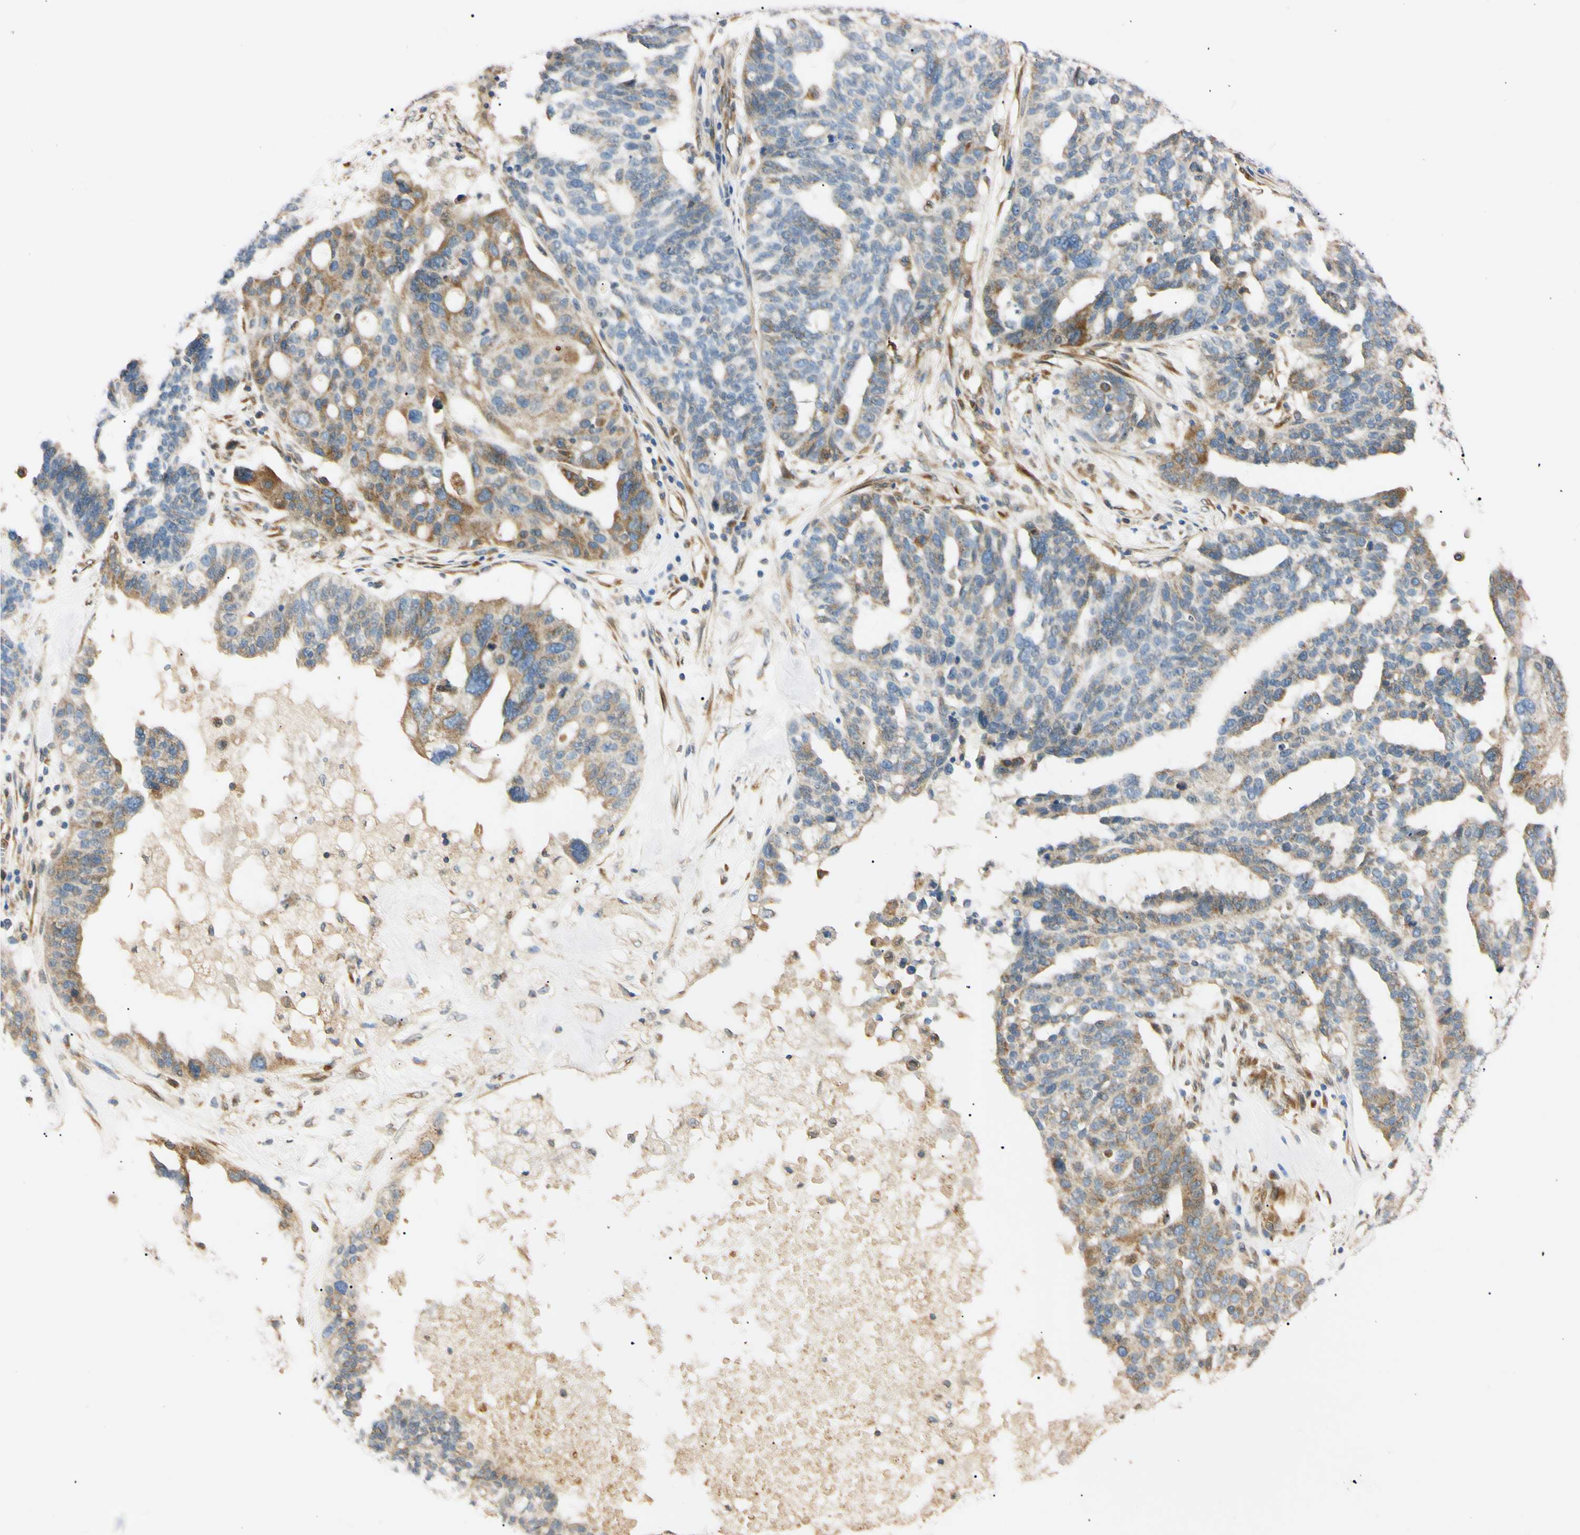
{"staining": {"intensity": "moderate", "quantity": "<25%", "location": "cytoplasmic/membranous"}, "tissue": "ovarian cancer", "cell_type": "Tumor cells", "image_type": "cancer", "snomed": [{"axis": "morphology", "description": "Cystadenocarcinoma, serous, NOS"}, {"axis": "topography", "description": "Ovary"}], "caption": "Serous cystadenocarcinoma (ovarian) tissue shows moderate cytoplasmic/membranous staining in about <25% of tumor cells", "gene": "IER3IP1", "patient": {"sex": "female", "age": 59}}